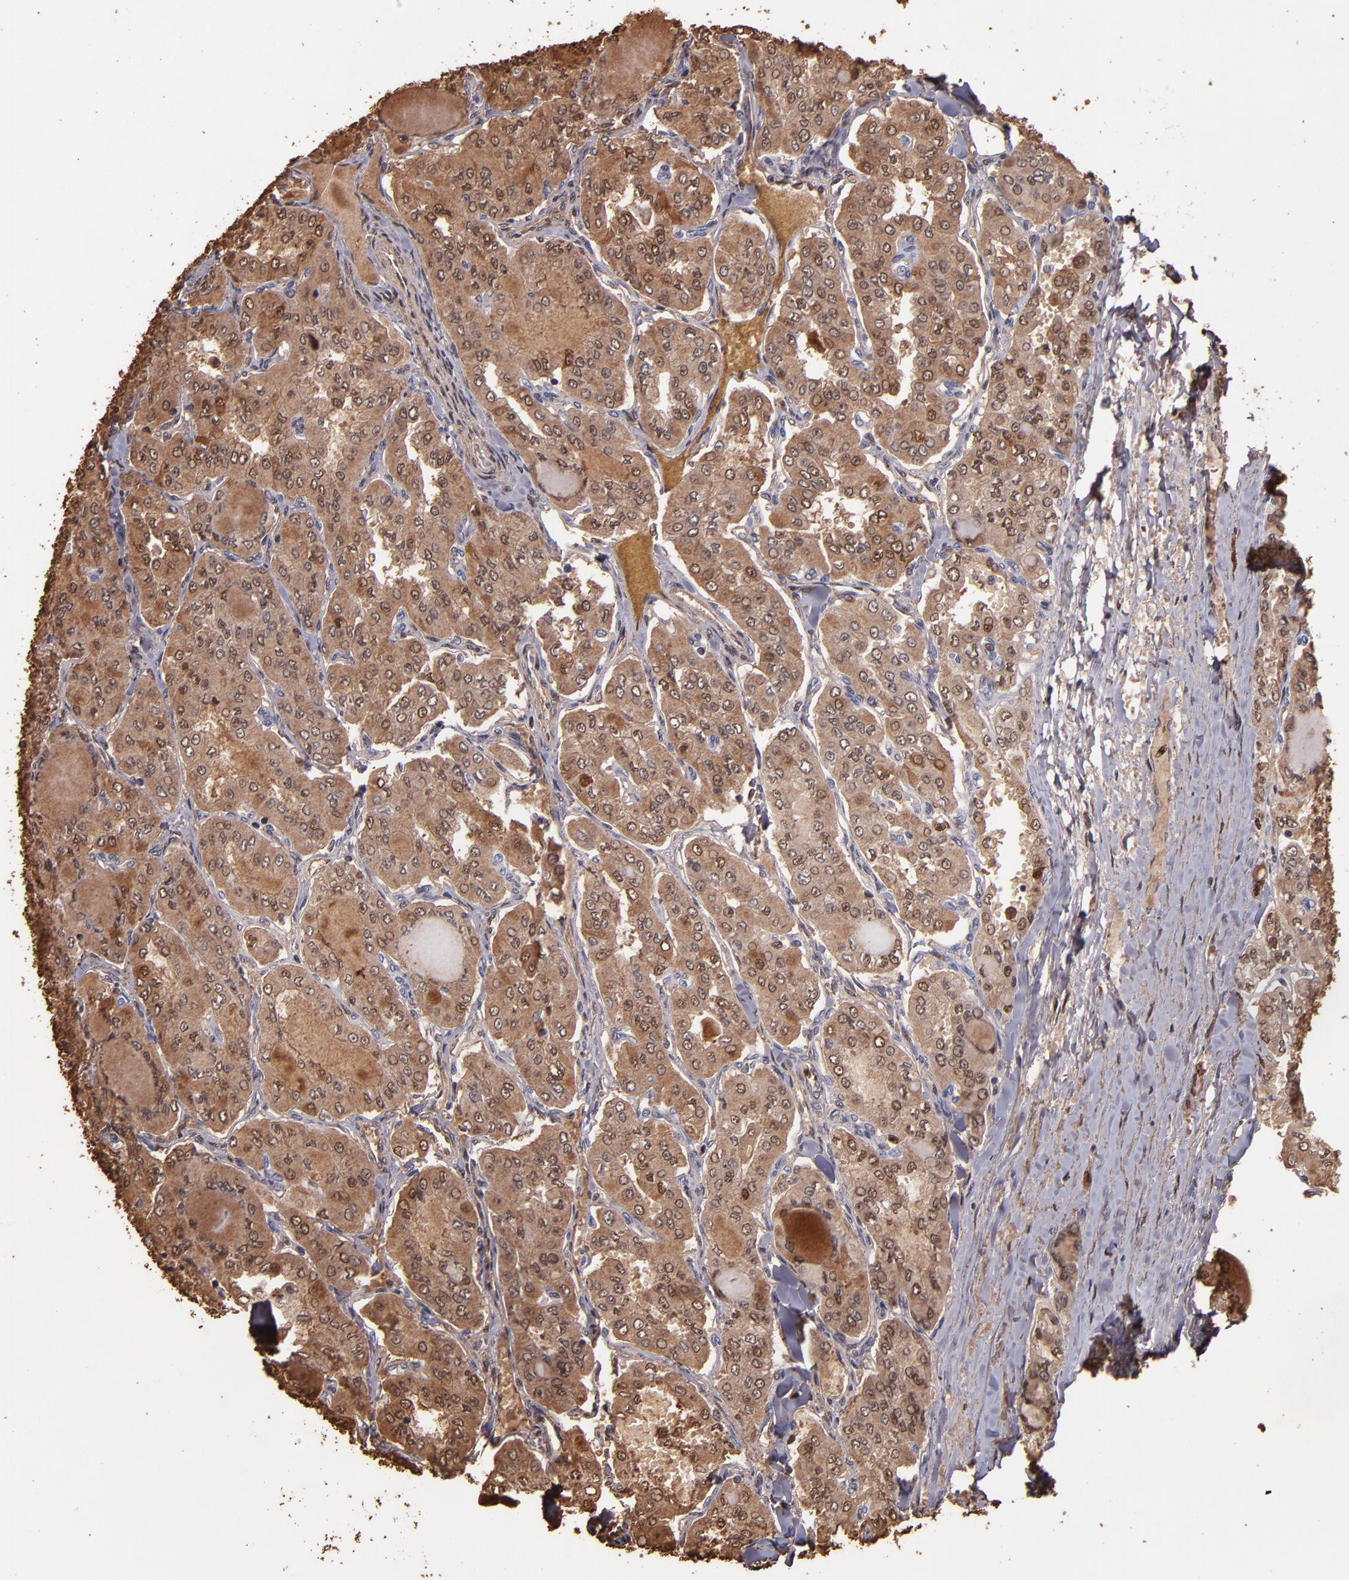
{"staining": {"intensity": "moderate", "quantity": ">75%", "location": "cytoplasmic/membranous"}, "tissue": "thyroid cancer", "cell_type": "Tumor cells", "image_type": "cancer", "snomed": [{"axis": "morphology", "description": "Papillary adenocarcinoma, NOS"}, {"axis": "topography", "description": "Thyroid gland"}], "caption": "Immunohistochemistry (IHC) image of papillary adenocarcinoma (thyroid) stained for a protein (brown), which displays medium levels of moderate cytoplasmic/membranous staining in about >75% of tumor cells.", "gene": "S100A6", "patient": {"sex": "male", "age": 20}}